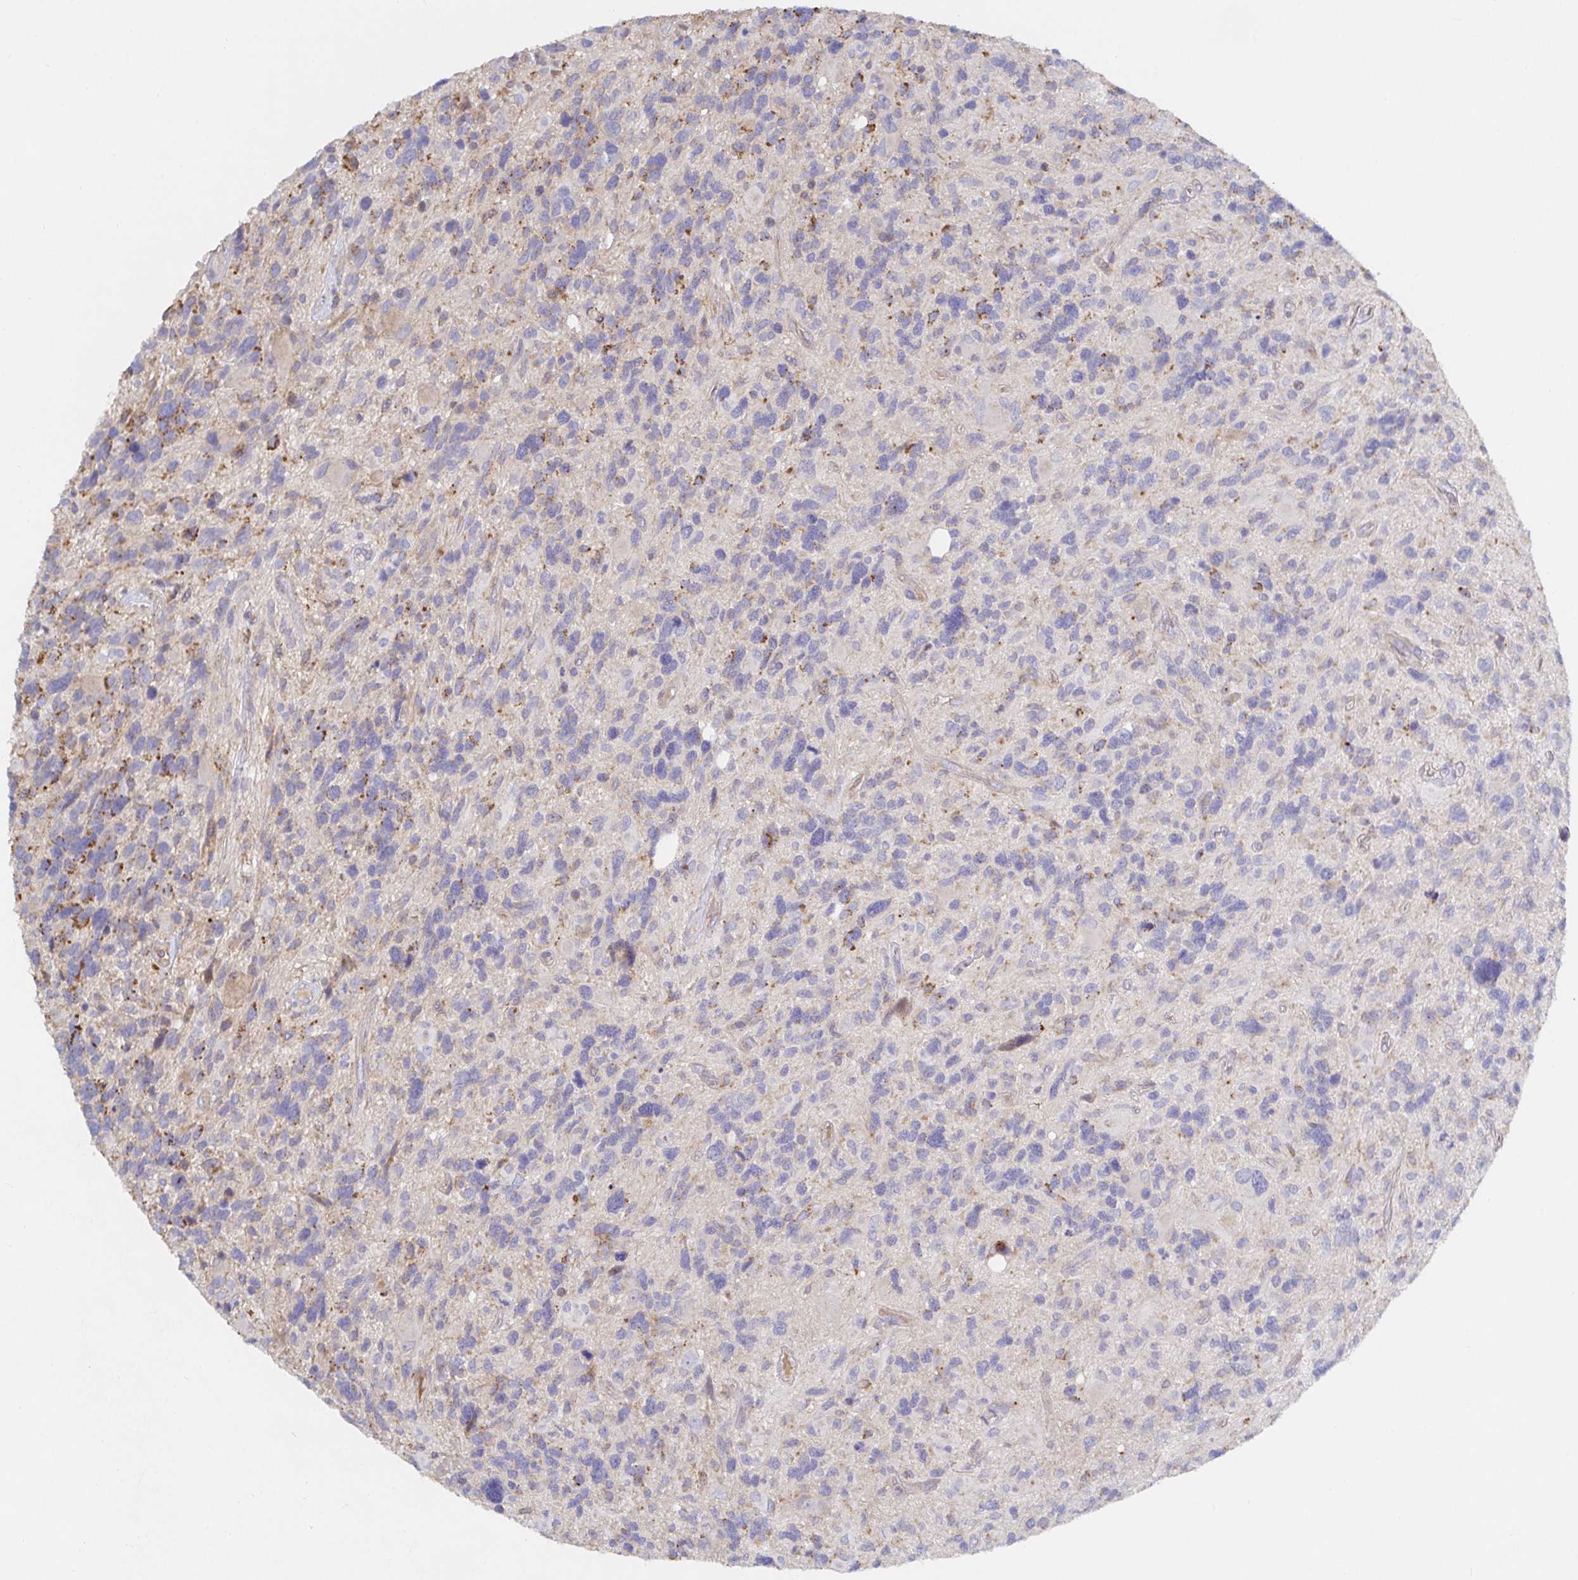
{"staining": {"intensity": "moderate", "quantity": "<25%", "location": "cytoplasmic/membranous"}, "tissue": "glioma", "cell_type": "Tumor cells", "image_type": "cancer", "snomed": [{"axis": "morphology", "description": "Glioma, malignant, High grade"}, {"axis": "topography", "description": "Brain"}], "caption": "IHC of human glioma demonstrates low levels of moderate cytoplasmic/membranous staining in about <25% of tumor cells. Nuclei are stained in blue.", "gene": "IRAK2", "patient": {"sex": "male", "age": 49}}